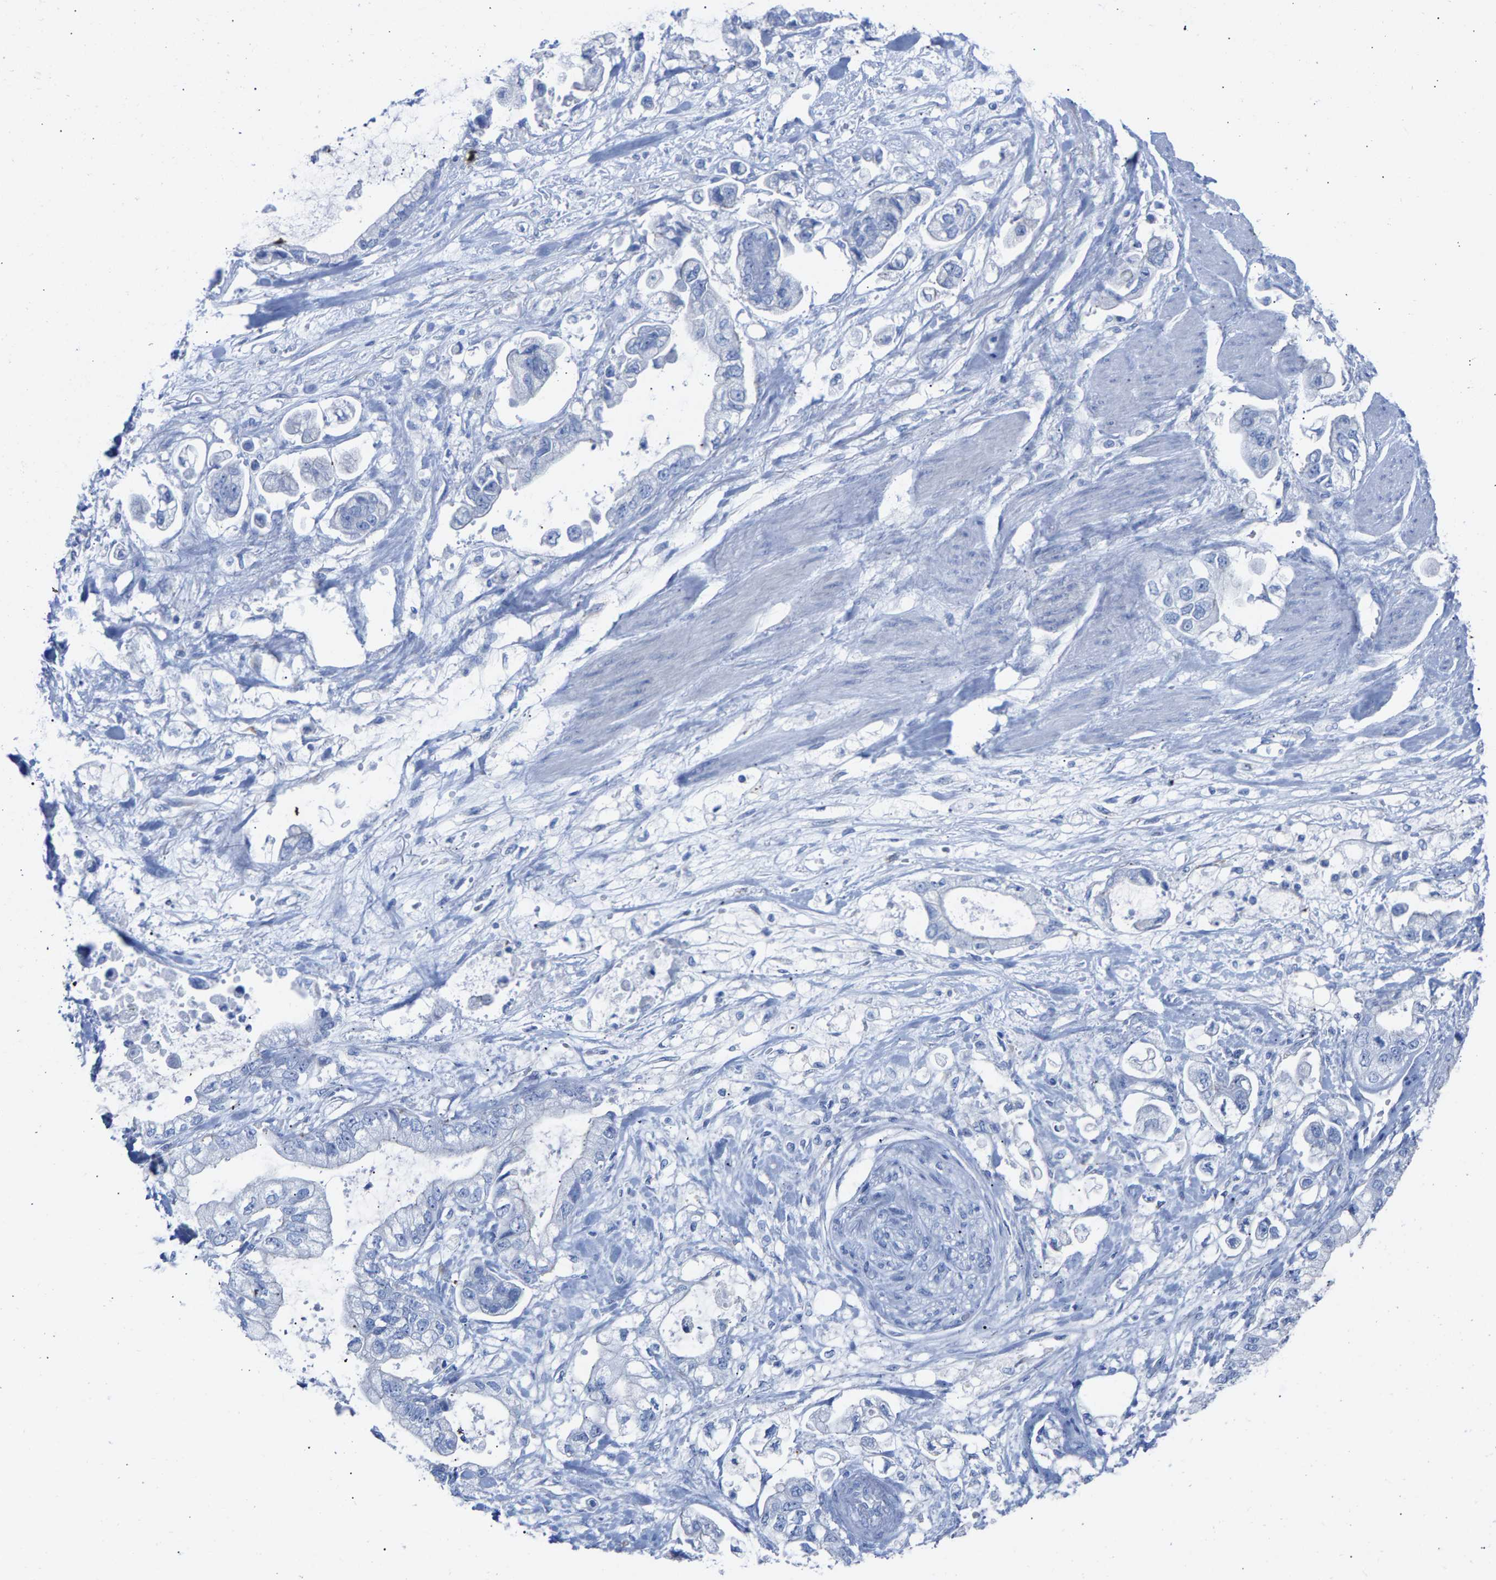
{"staining": {"intensity": "negative", "quantity": "none", "location": "none"}, "tissue": "stomach cancer", "cell_type": "Tumor cells", "image_type": "cancer", "snomed": [{"axis": "morphology", "description": "Normal tissue, NOS"}, {"axis": "morphology", "description": "Adenocarcinoma, NOS"}, {"axis": "topography", "description": "Stomach"}], "caption": "A micrograph of human stomach cancer (adenocarcinoma) is negative for staining in tumor cells. (IHC, brightfield microscopy, high magnification).", "gene": "CPA1", "patient": {"sex": "male", "age": 62}}